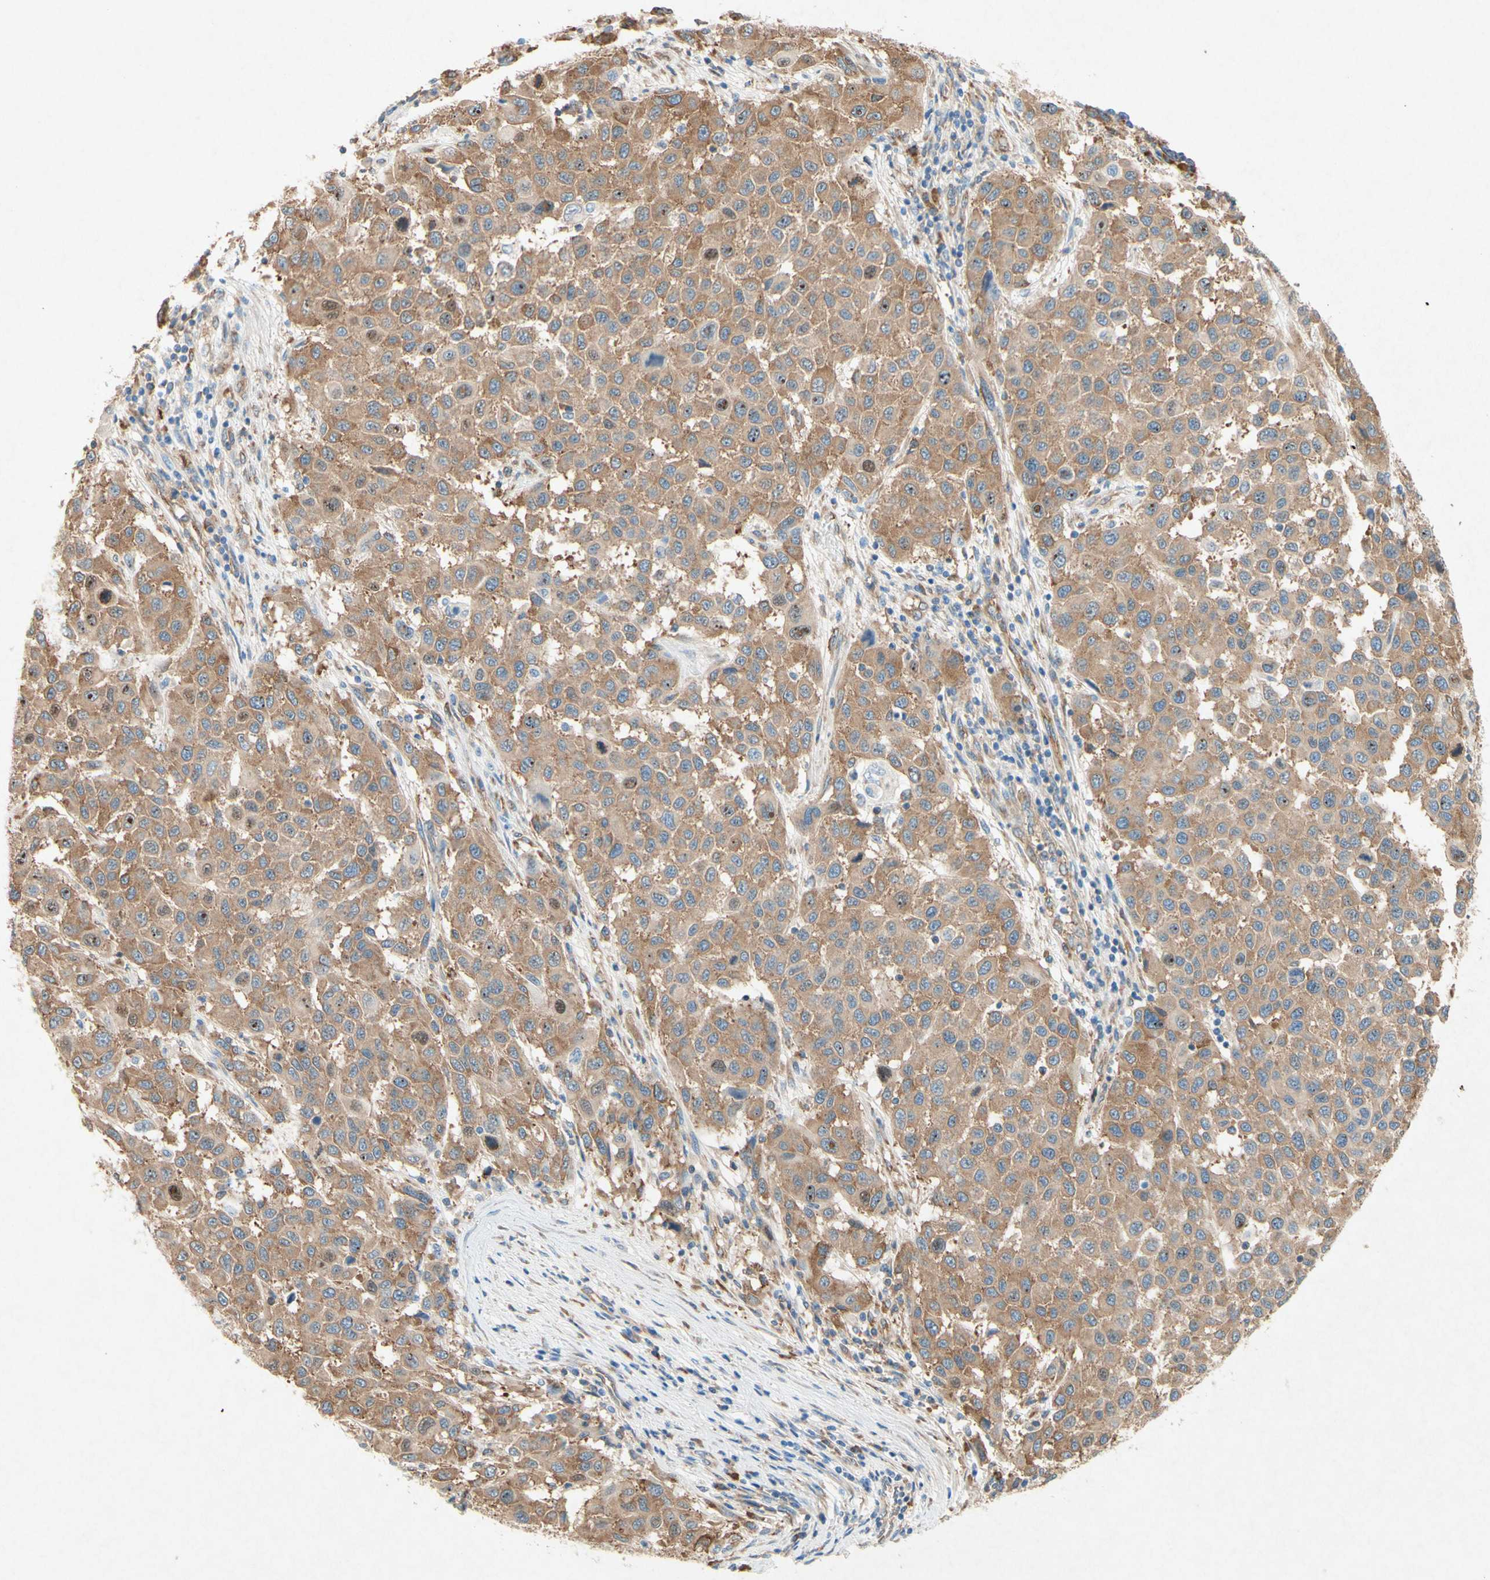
{"staining": {"intensity": "moderate", "quantity": ">75%", "location": "cytoplasmic/membranous,nuclear"}, "tissue": "melanoma", "cell_type": "Tumor cells", "image_type": "cancer", "snomed": [{"axis": "morphology", "description": "Malignant melanoma, Metastatic site"}, {"axis": "topography", "description": "Lymph node"}], "caption": "Approximately >75% of tumor cells in malignant melanoma (metastatic site) exhibit moderate cytoplasmic/membranous and nuclear protein staining as visualized by brown immunohistochemical staining.", "gene": "PABPC1", "patient": {"sex": "male", "age": 61}}